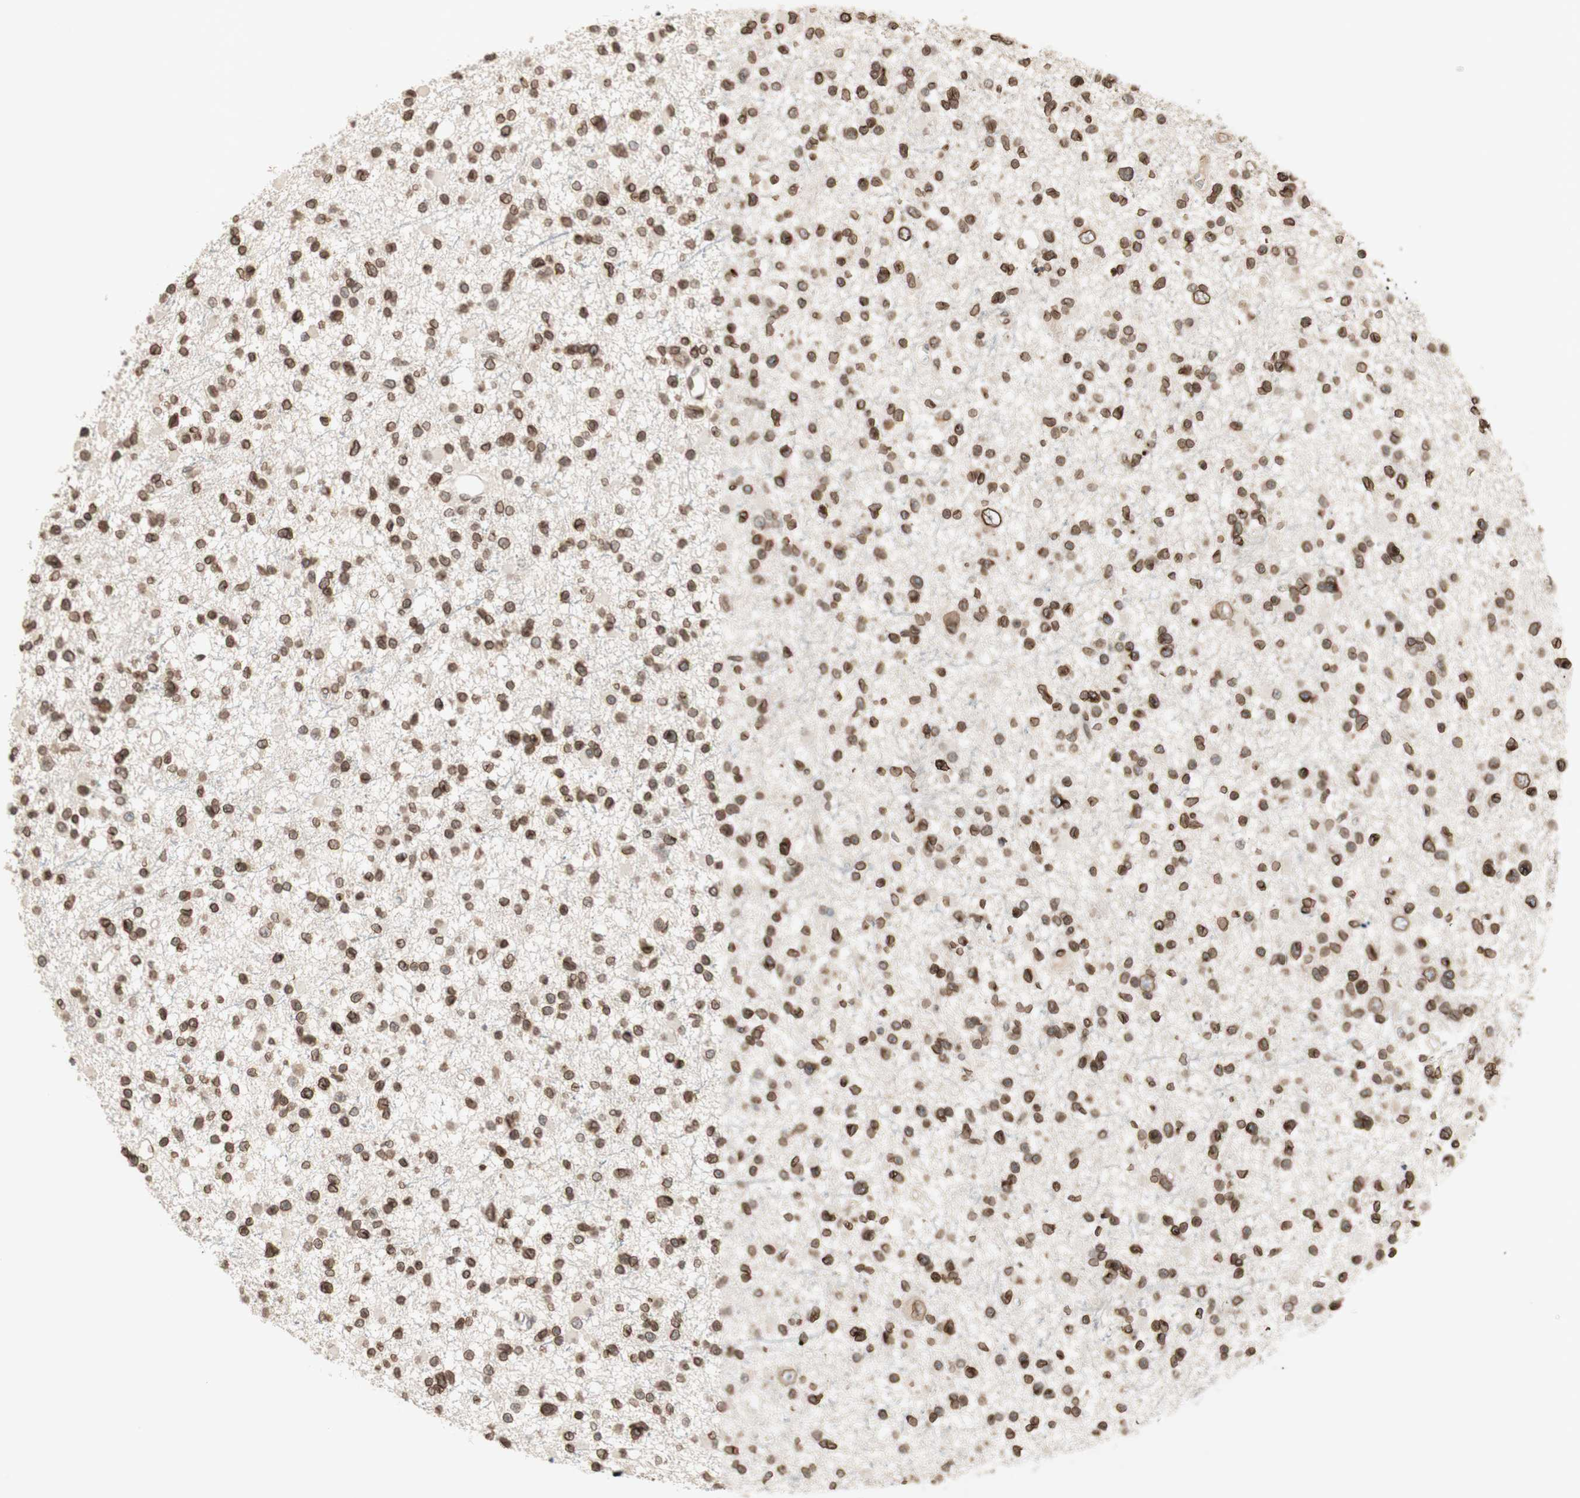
{"staining": {"intensity": "moderate", "quantity": ">75%", "location": "cytoplasmic/membranous,nuclear"}, "tissue": "glioma", "cell_type": "Tumor cells", "image_type": "cancer", "snomed": [{"axis": "morphology", "description": "Glioma, malignant, Low grade"}, {"axis": "topography", "description": "Brain"}], "caption": "Immunohistochemistry (DAB) staining of glioma demonstrates moderate cytoplasmic/membranous and nuclear protein staining in about >75% of tumor cells. (DAB IHC with brightfield microscopy, high magnification).", "gene": "TMPO", "patient": {"sex": "female", "age": 22}}